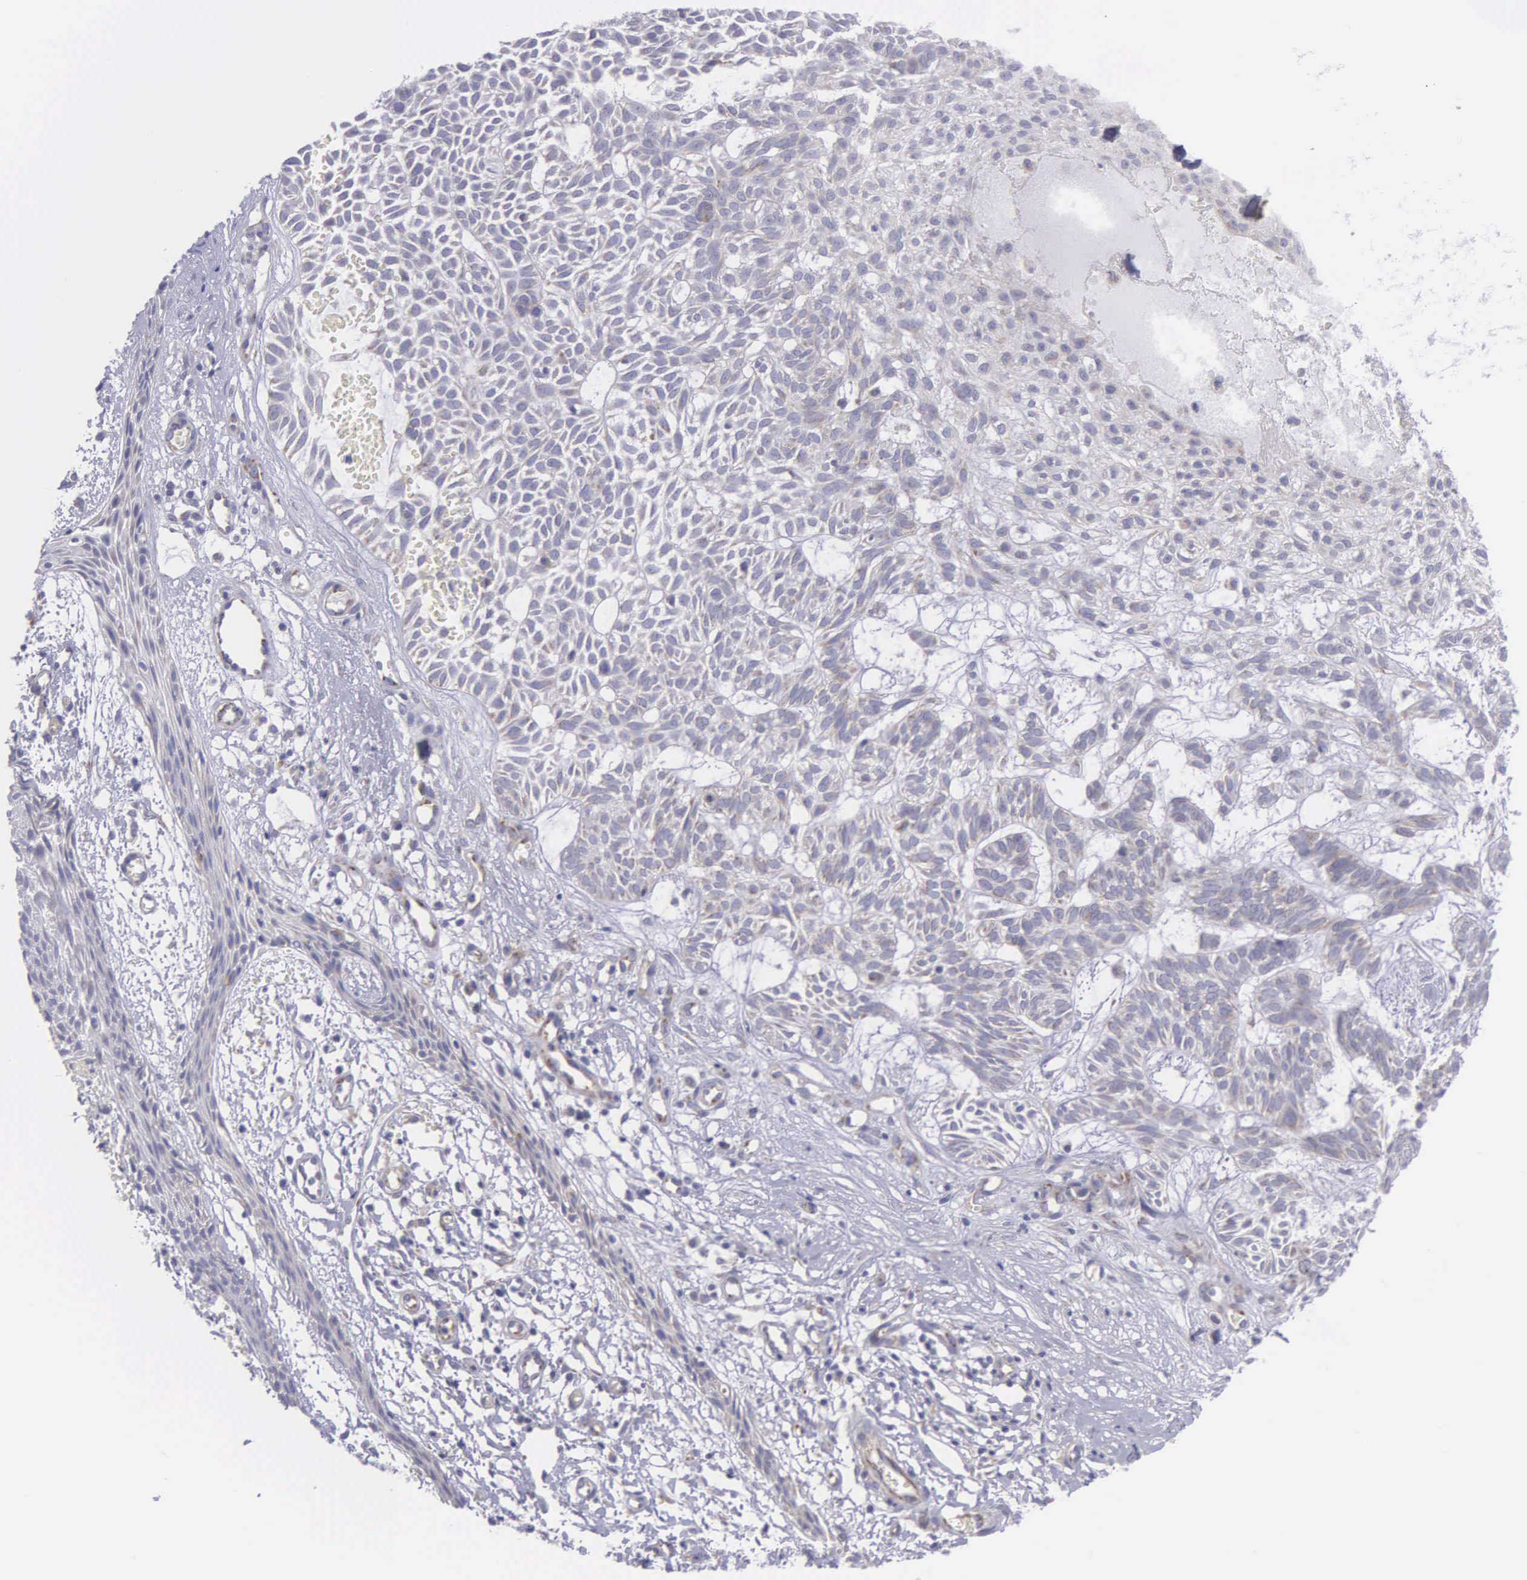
{"staining": {"intensity": "weak", "quantity": "<25%", "location": "cytoplasmic/membranous"}, "tissue": "skin cancer", "cell_type": "Tumor cells", "image_type": "cancer", "snomed": [{"axis": "morphology", "description": "Basal cell carcinoma"}, {"axis": "topography", "description": "Skin"}], "caption": "A high-resolution image shows IHC staining of skin basal cell carcinoma, which exhibits no significant positivity in tumor cells.", "gene": "SYNJ2BP", "patient": {"sex": "male", "age": 75}}